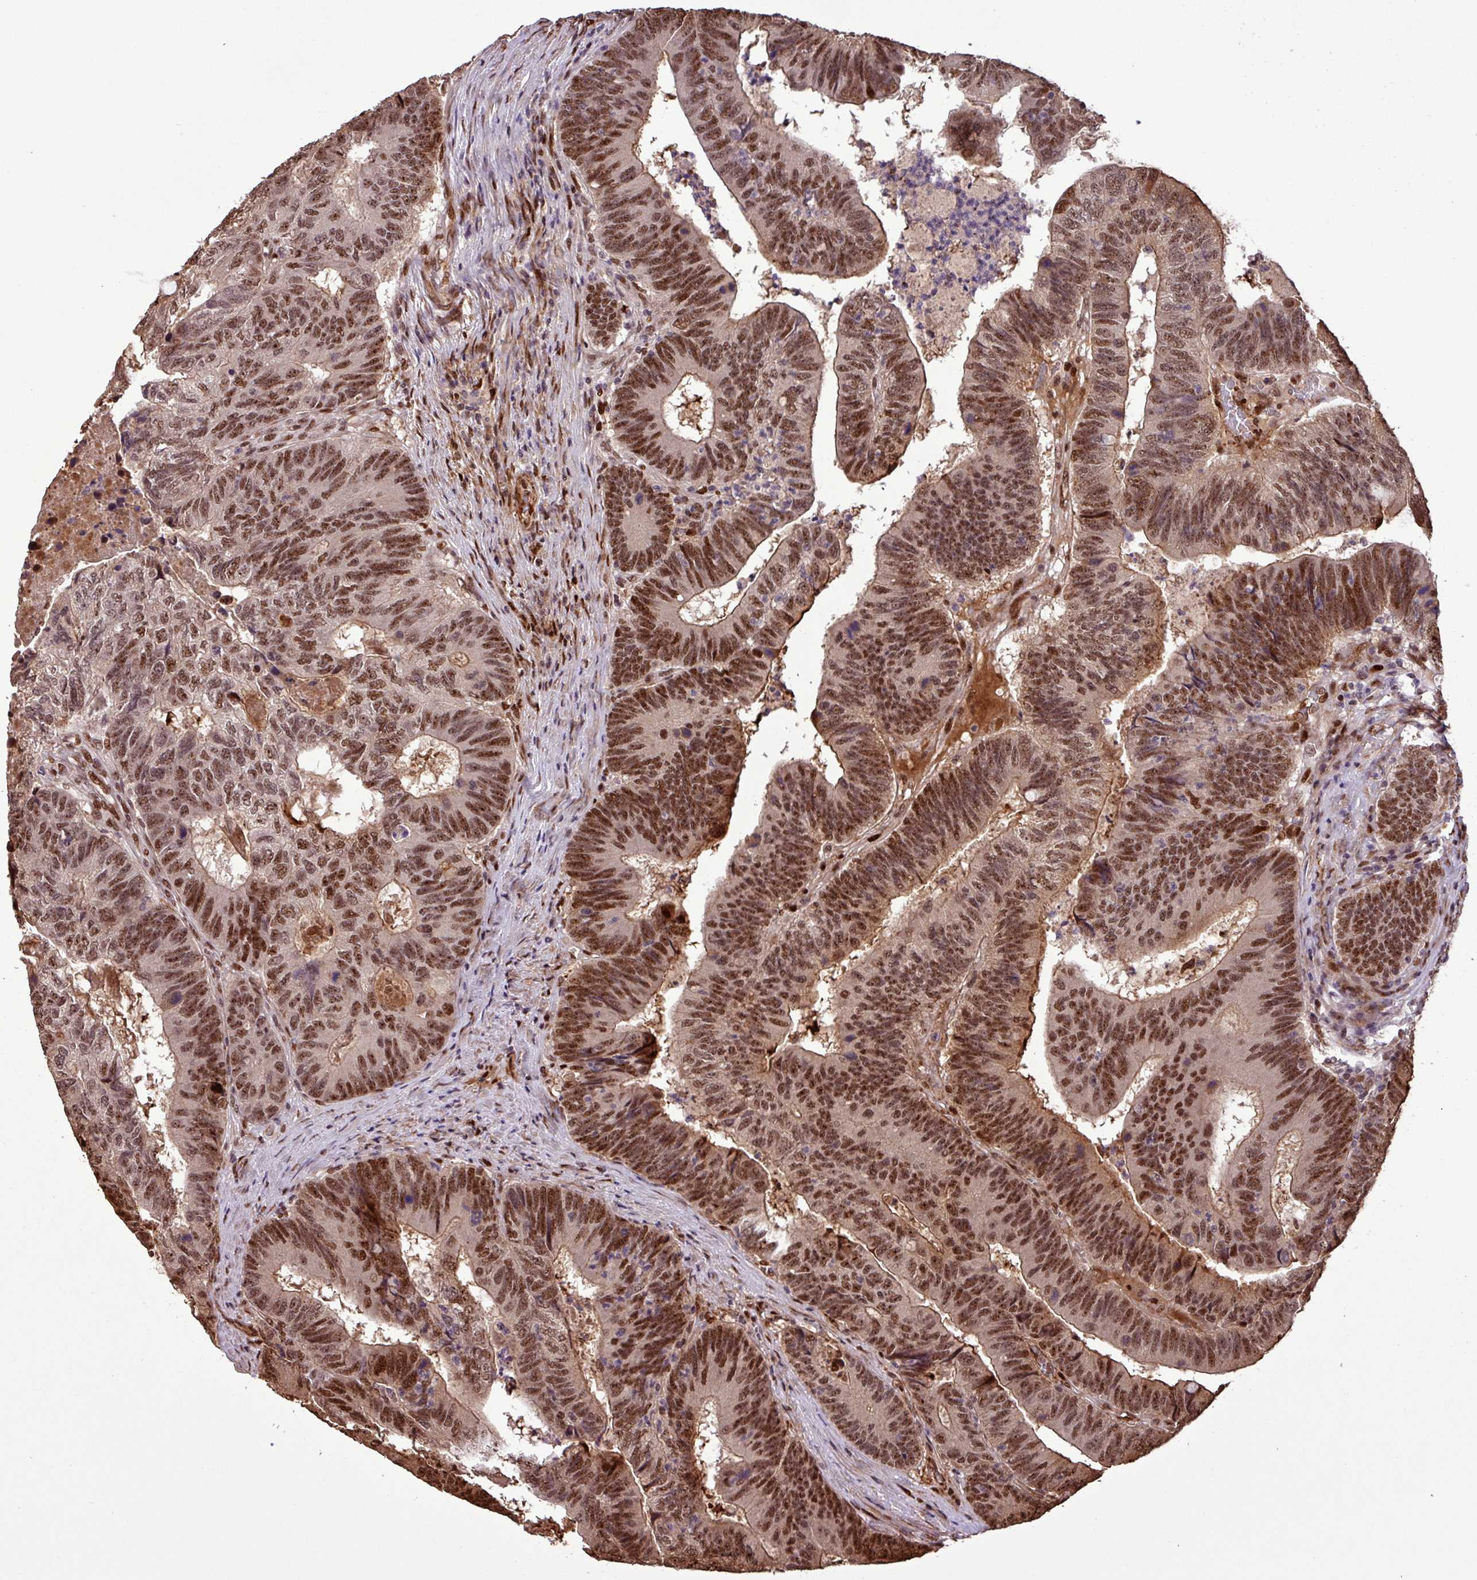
{"staining": {"intensity": "moderate", "quantity": ">75%", "location": "nuclear"}, "tissue": "colorectal cancer", "cell_type": "Tumor cells", "image_type": "cancer", "snomed": [{"axis": "morphology", "description": "Adenocarcinoma, NOS"}, {"axis": "topography", "description": "Colon"}], "caption": "This image demonstrates colorectal cancer stained with IHC to label a protein in brown. The nuclear of tumor cells show moderate positivity for the protein. Nuclei are counter-stained blue.", "gene": "SLC22A24", "patient": {"sex": "female", "age": 67}}